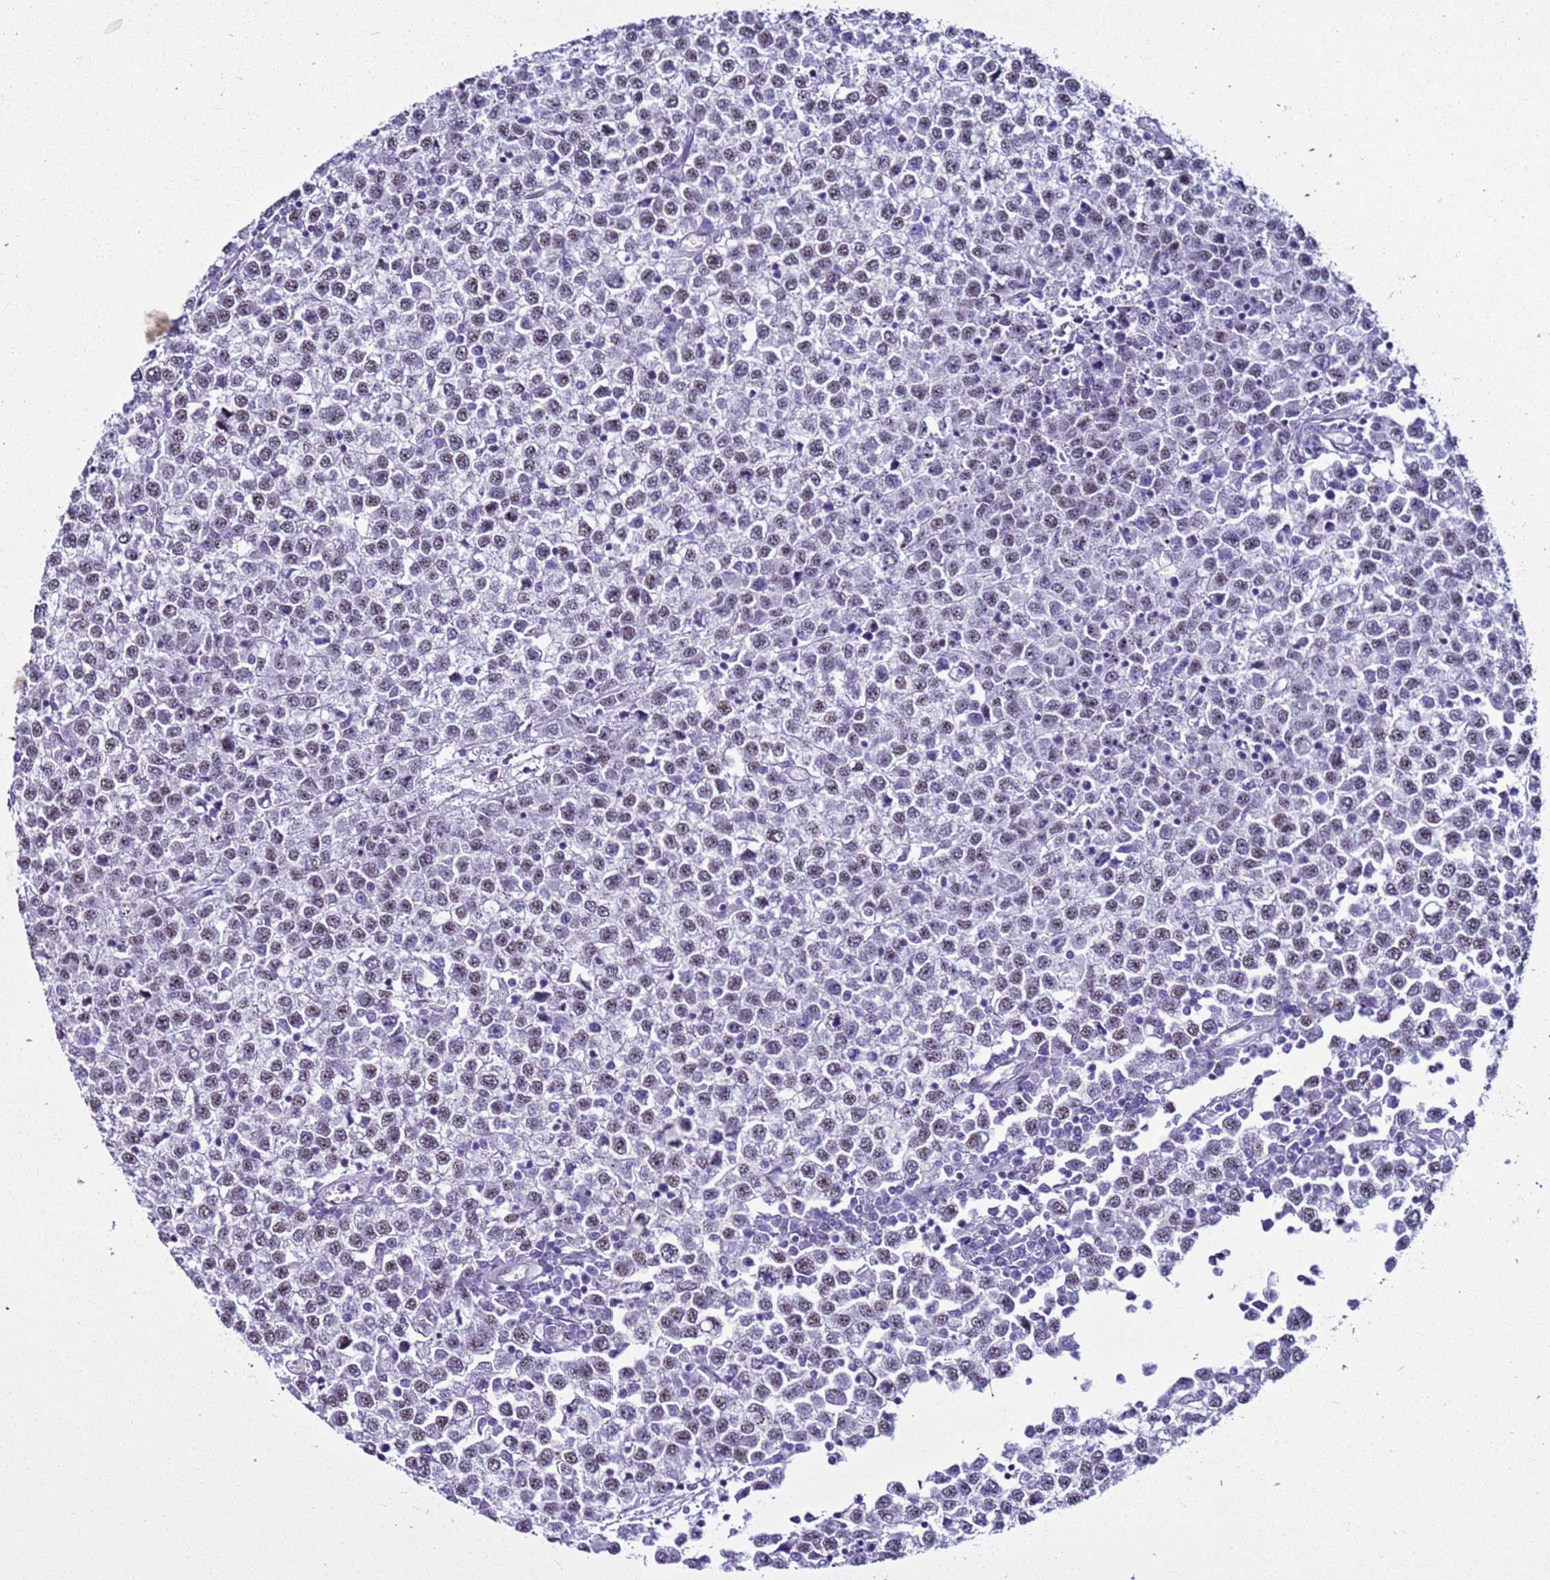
{"staining": {"intensity": "weak", "quantity": "25%-75%", "location": "nuclear"}, "tissue": "testis cancer", "cell_type": "Tumor cells", "image_type": "cancer", "snomed": [{"axis": "morphology", "description": "Seminoma, NOS"}, {"axis": "topography", "description": "Testis"}], "caption": "Protein staining exhibits weak nuclear staining in about 25%-75% of tumor cells in testis cancer (seminoma).", "gene": "LRRC10B", "patient": {"sex": "male", "age": 65}}